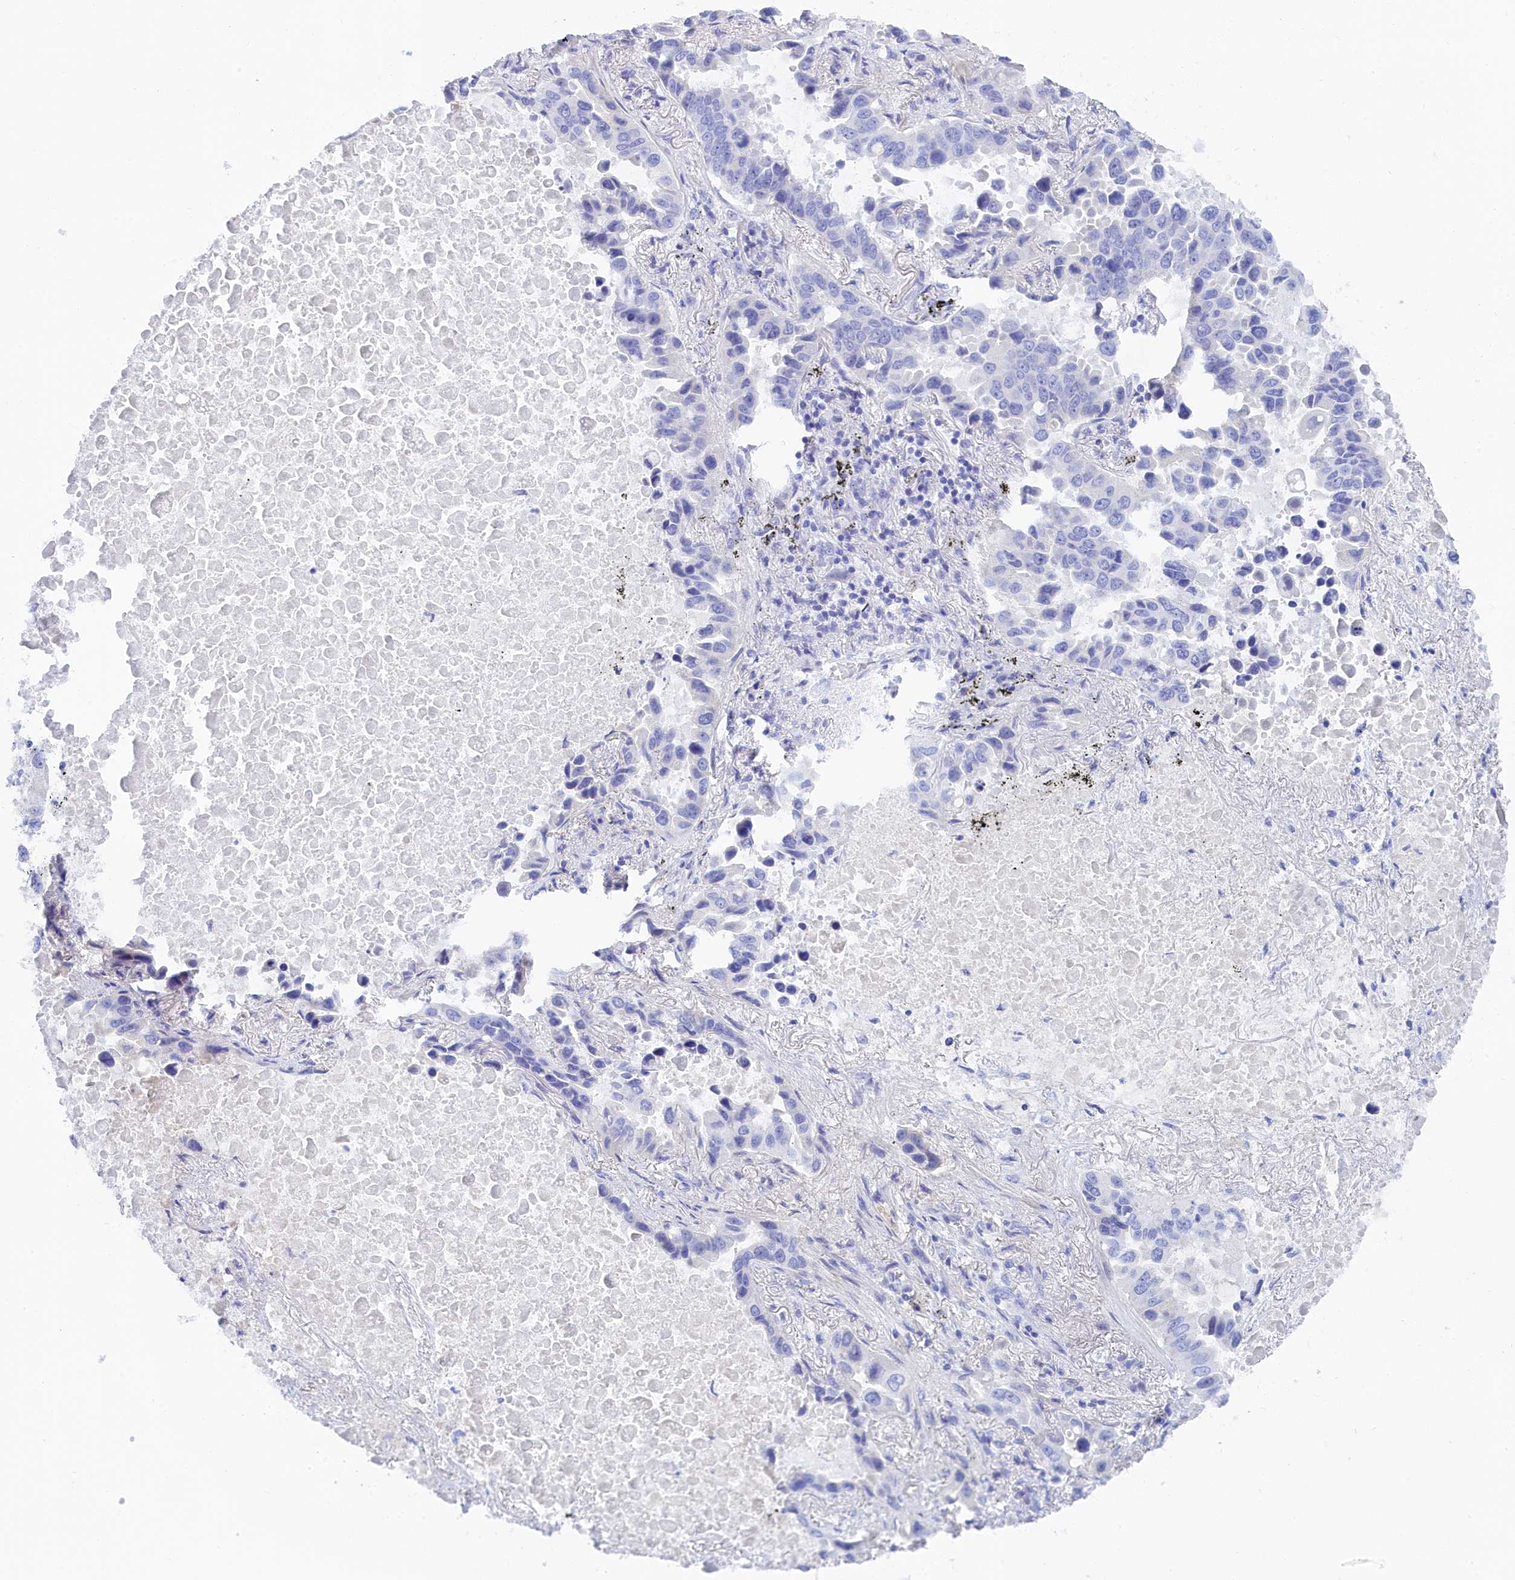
{"staining": {"intensity": "negative", "quantity": "none", "location": "none"}, "tissue": "lung cancer", "cell_type": "Tumor cells", "image_type": "cancer", "snomed": [{"axis": "morphology", "description": "Adenocarcinoma, NOS"}, {"axis": "topography", "description": "Lung"}], "caption": "Immunohistochemistry micrograph of neoplastic tissue: human lung cancer stained with DAB exhibits no significant protein expression in tumor cells.", "gene": "TRIM10", "patient": {"sex": "male", "age": 64}}